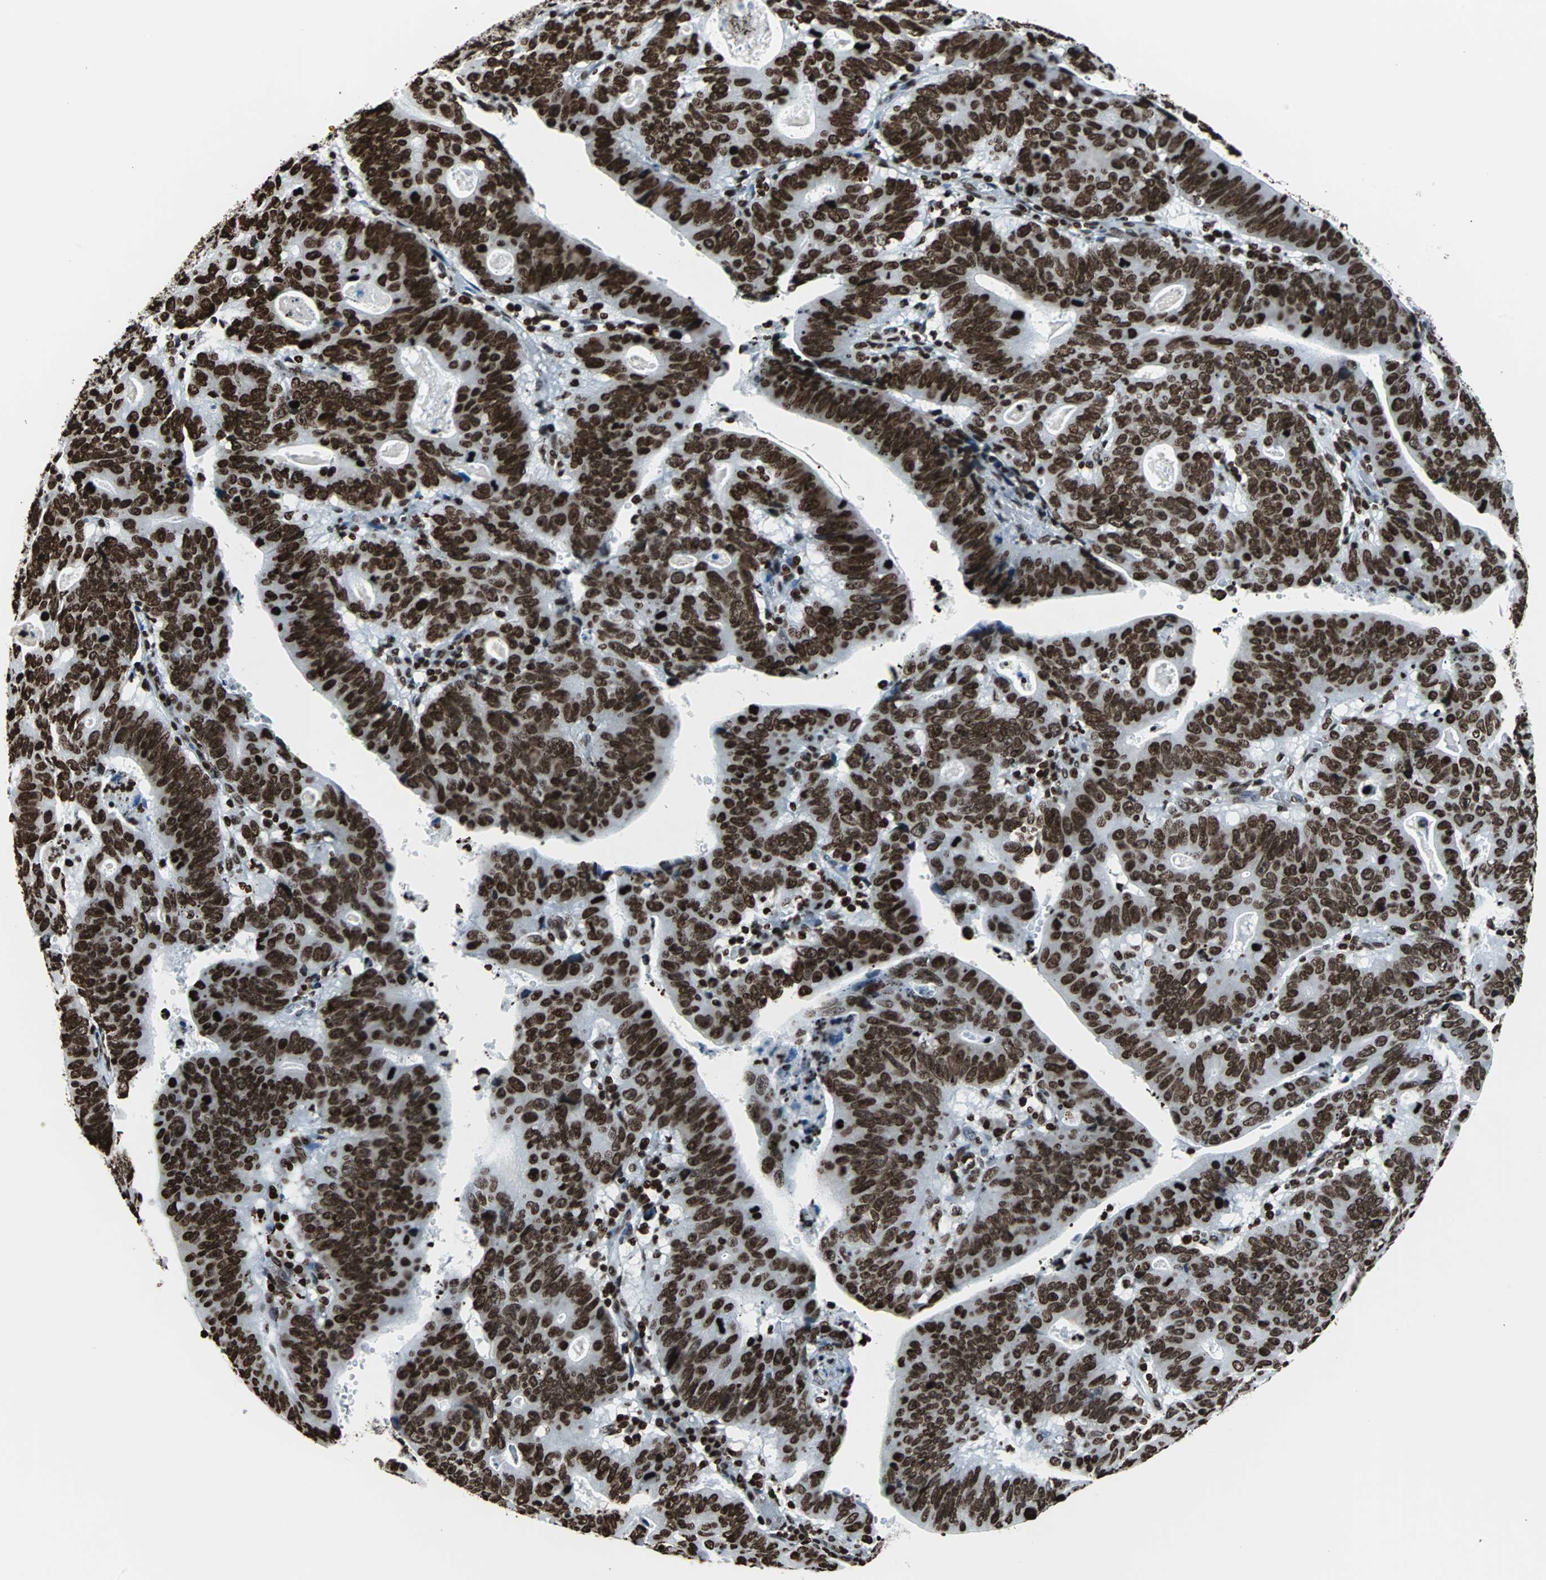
{"staining": {"intensity": "strong", "quantity": ">75%", "location": "nuclear"}, "tissue": "stomach cancer", "cell_type": "Tumor cells", "image_type": "cancer", "snomed": [{"axis": "morphology", "description": "Adenocarcinoma, NOS"}, {"axis": "topography", "description": "Stomach"}], "caption": "Immunohistochemistry (IHC) of human adenocarcinoma (stomach) shows high levels of strong nuclear positivity in about >75% of tumor cells. The staining is performed using DAB brown chromogen to label protein expression. The nuclei are counter-stained blue using hematoxylin.", "gene": "H2BC18", "patient": {"sex": "male", "age": 59}}